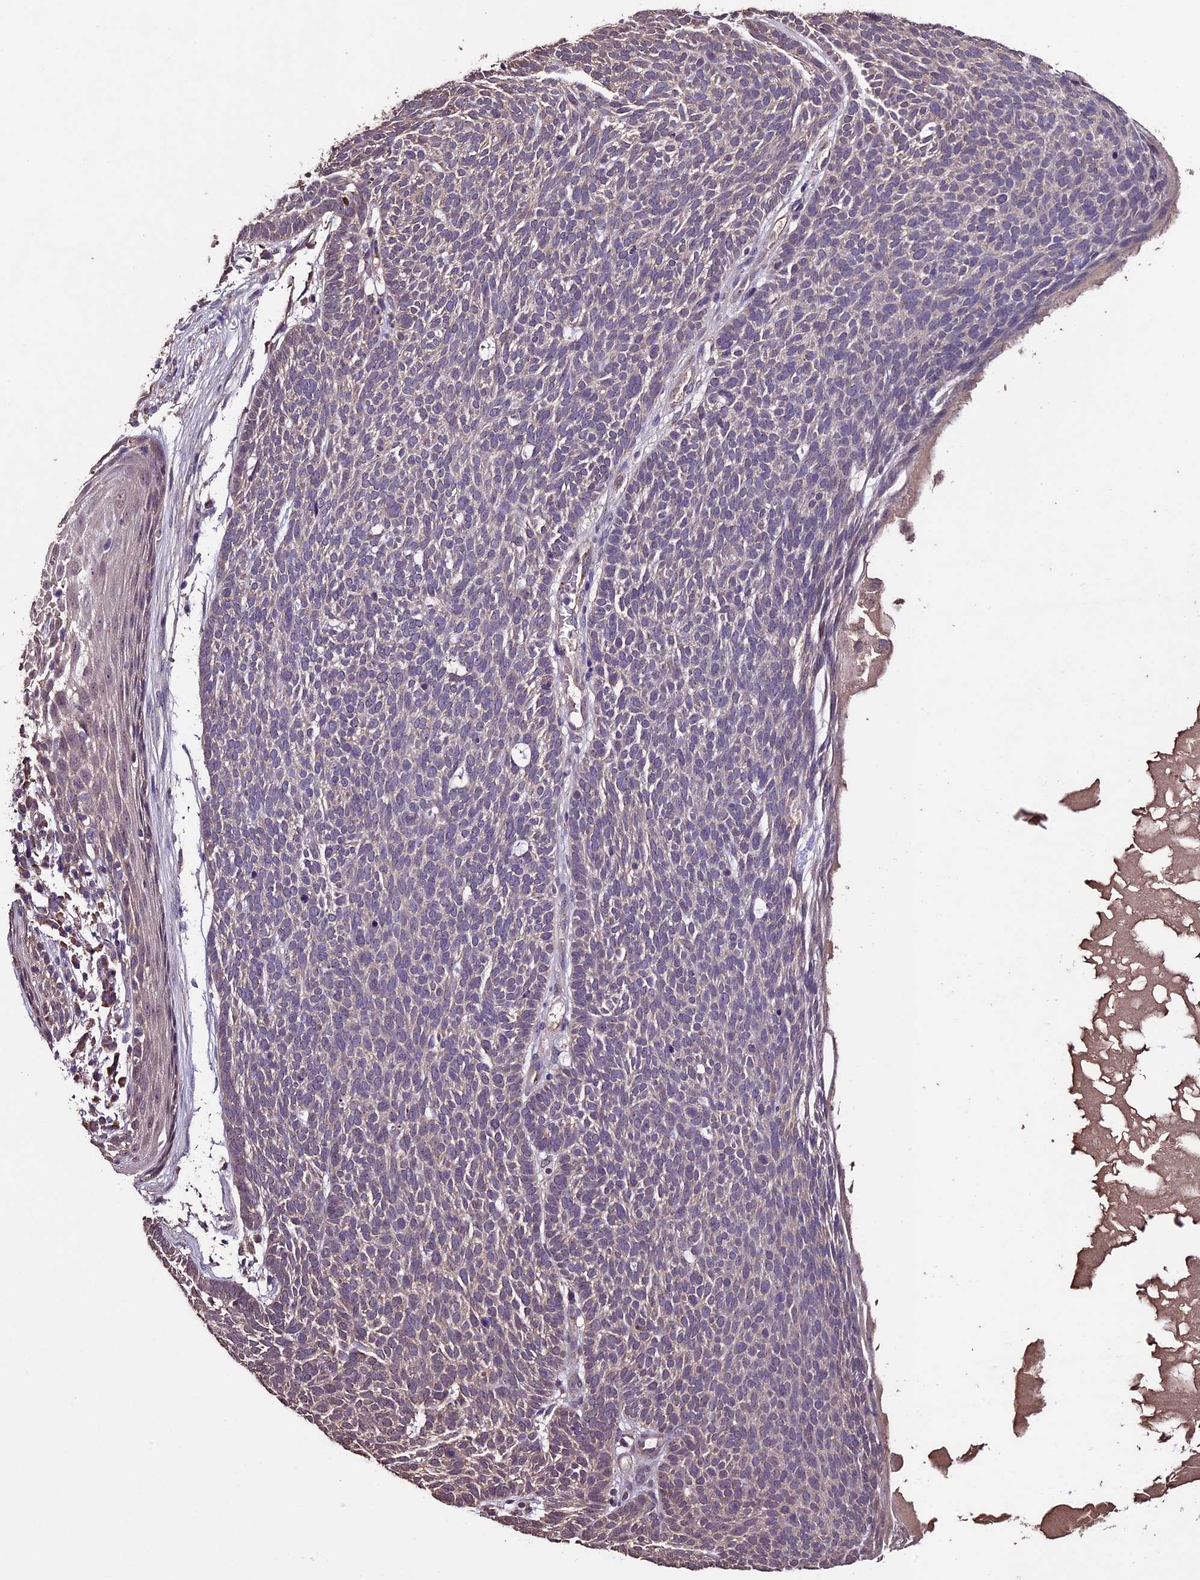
{"staining": {"intensity": "weak", "quantity": "<25%", "location": "cytoplasmic/membranous"}, "tissue": "skin cancer", "cell_type": "Tumor cells", "image_type": "cancer", "snomed": [{"axis": "morphology", "description": "Squamous cell carcinoma, NOS"}, {"axis": "topography", "description": "Skin"}], "caption": "Tumor cells show no significant protein expression in skin cancer (squamous cell carcinoma).", "gene": "DIS3L", "patient": {"sex": "female", "age": 90}}